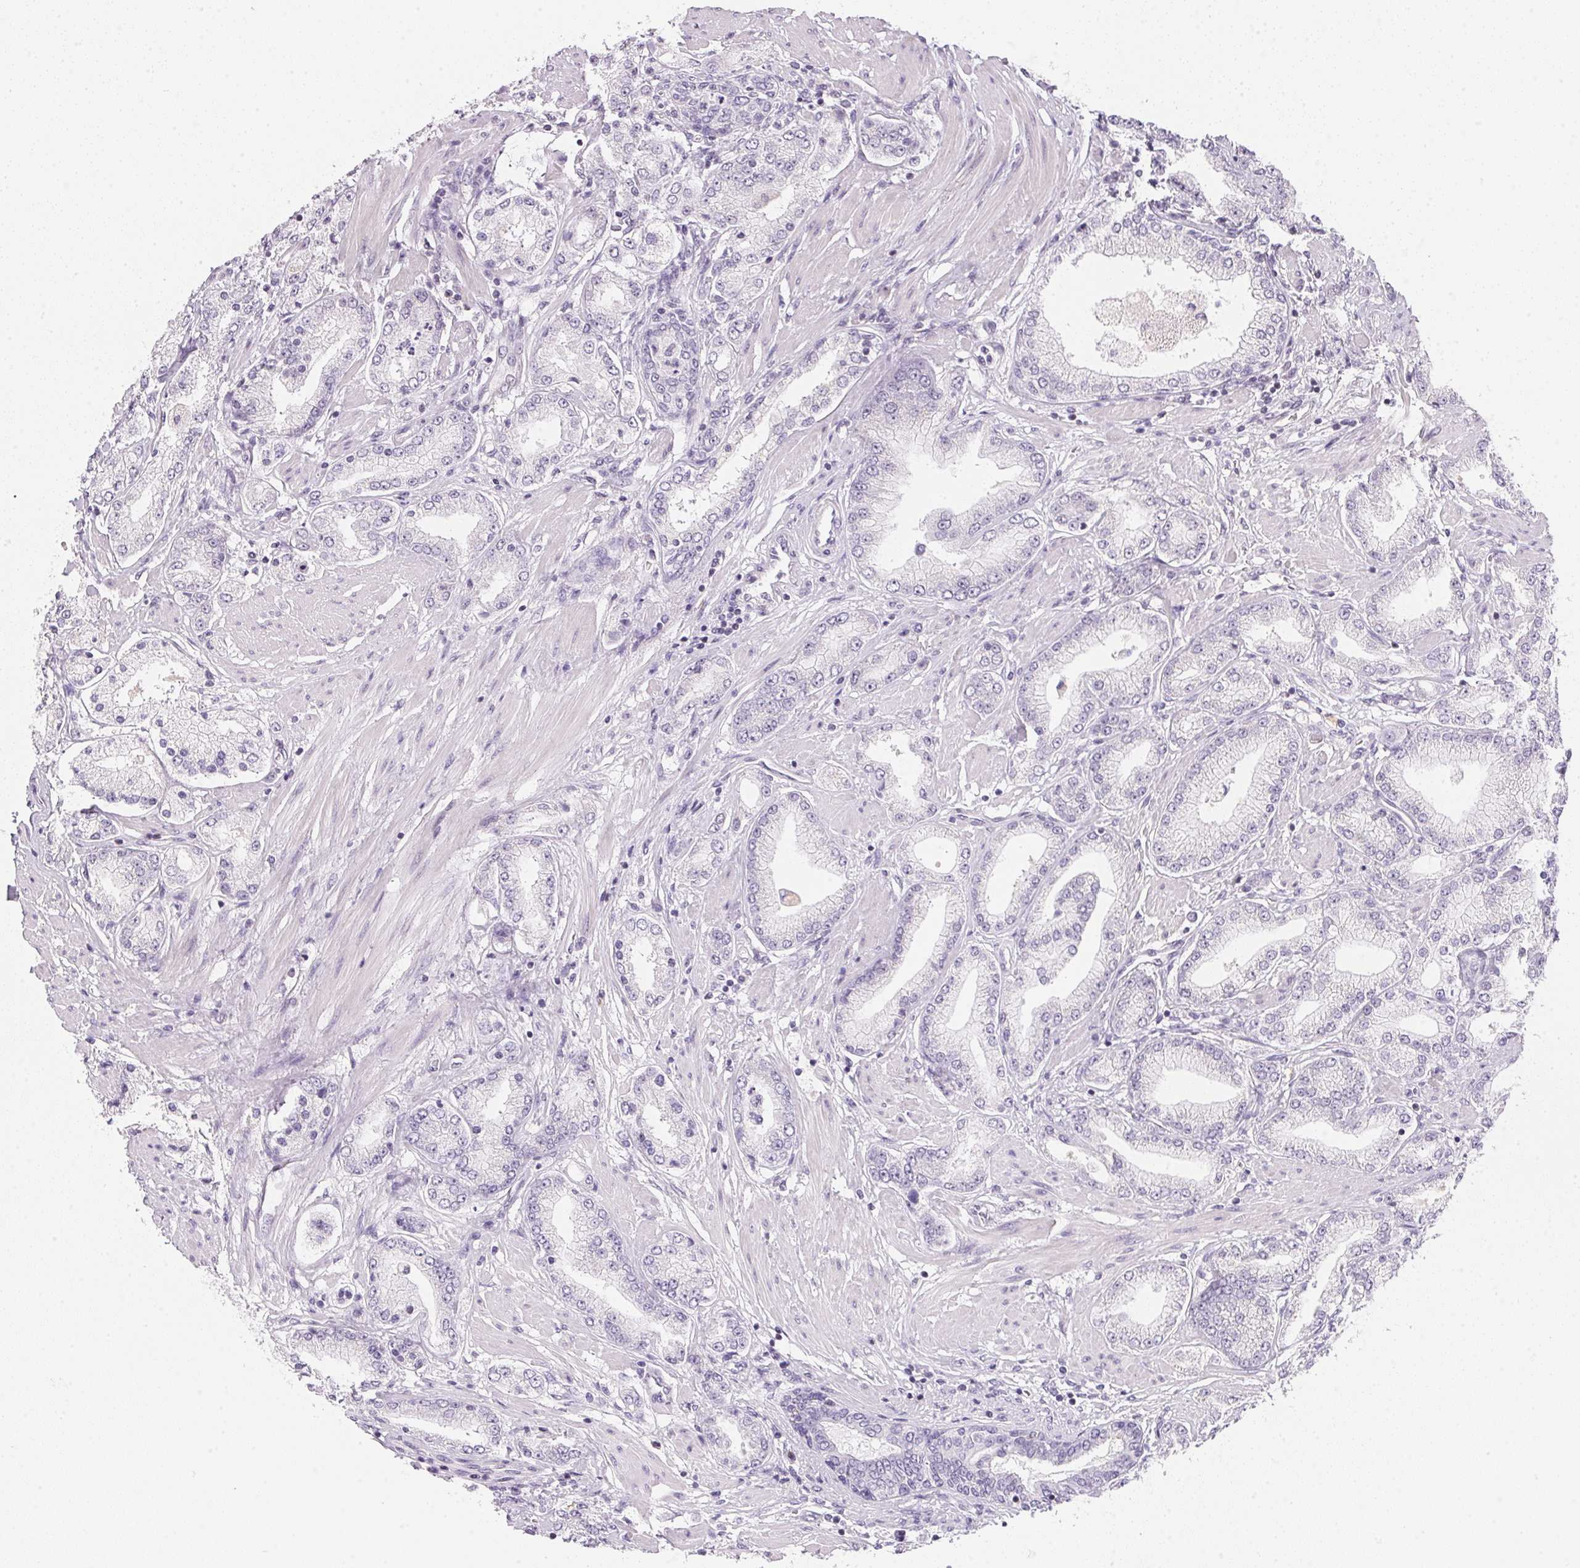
{"staining": {"intensity": "negative", "quantity": "none", "location": "none"}, "tissue": "prostate cancer", "cell_type": "Tumor cells", "image_type": "cancer", "snomed": [{"axis": "morphology", "description": "Adenocarcinoma, High grade"}, {"axis": "topography", "description": "Prostate"}], "caption": "Immunohistochemistry image of neoplastic tissue: prostate cancer (high-grade adenocarcinoma) stained with DAB (3,3'-diaminobenzidine) displays no significant protein staining in tumor cells.", "gene": "GIPC2", "patient": {"sex": "male", "age": 67}}